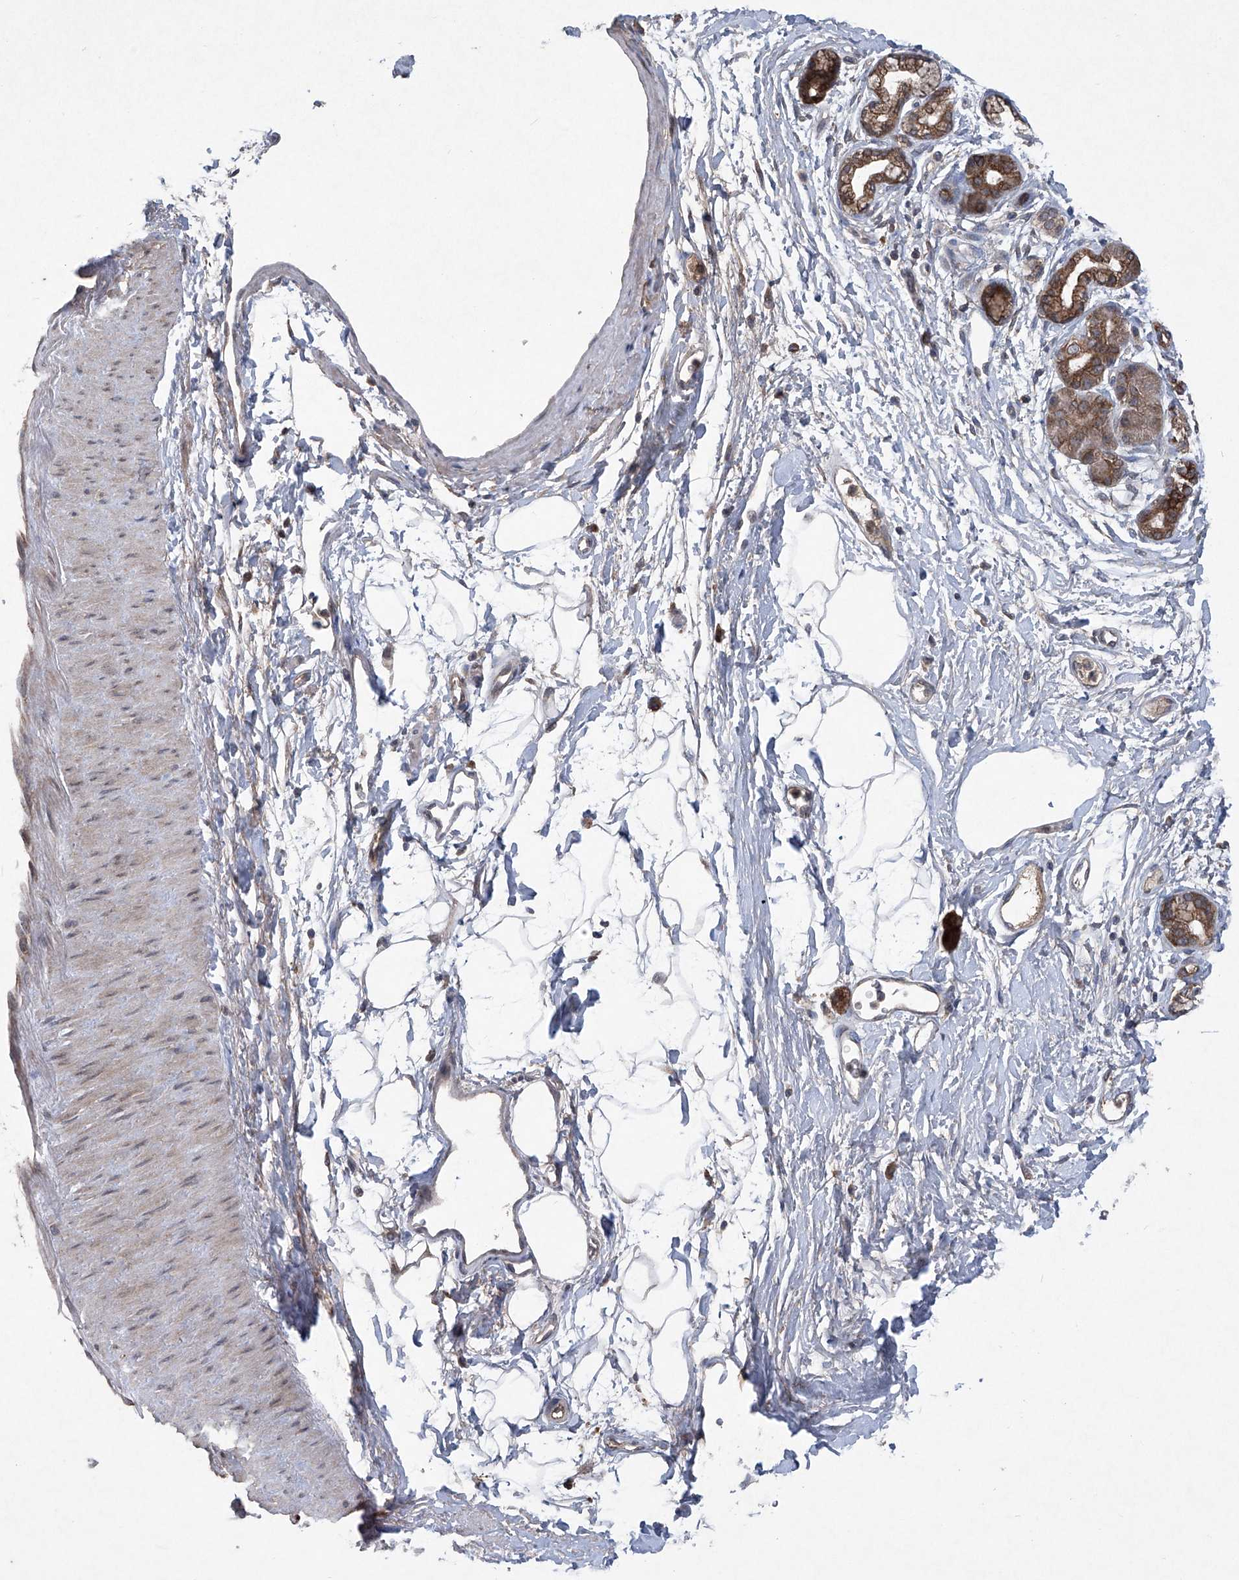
{"staining": {"intensity": "moderate", "quantity": ">75%", "location": "cytoplasmic/membranous"}, "tissue": "pancreatic cancer", "cell_type": "Tumor cells", "image_type": "cancer", "snomed": [{"axis": "morphology", "description": "Adenocarcinoma, NOS"}, {"axis": "topography", "description": "Pancreas"}], "caption": "Adenocarcinoma (pancreatic) stained with DAB immunohistochemistry (IHC) demonstrates medium levels of moderate cytoplasmic/membranous expression in approximately >75% of tumor cells.", "gene": "SUMF2", "patient": {"sex": "male", "age": 58}}